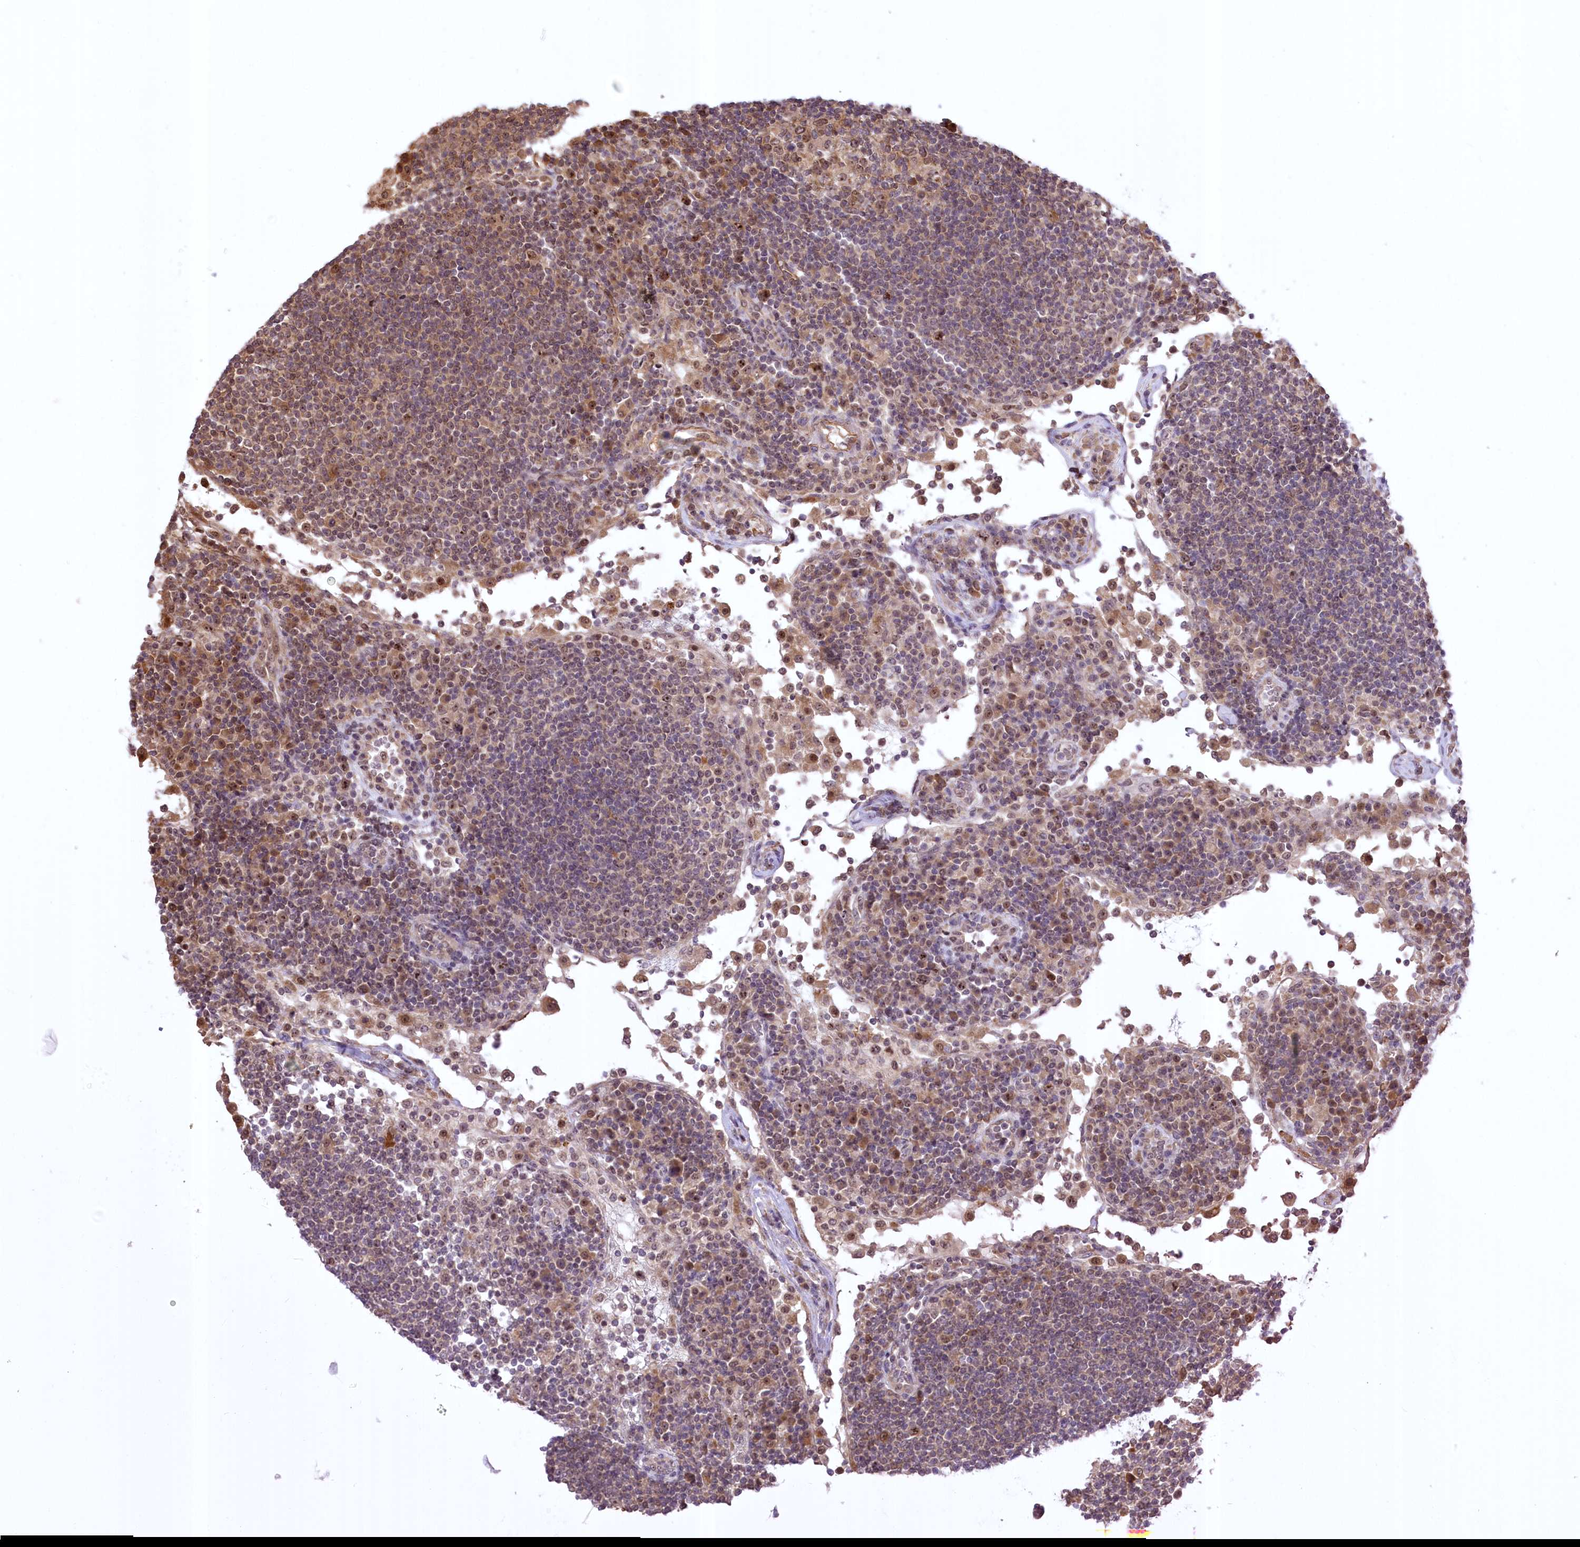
{"staining": {"intensity": "weak", "quantity": "25%-75%", "location": "cytoplasmic/membranous,nuclear"}, "tissue": "lymph node", "cell_type": "Germinal center cells", "image_type": "normal", "snomed": [{"axis": "morphology", "description": "Normal tissue, NOS"}, {"axis": "topography", "description": "Lymph node"}], "caption": "Immunohistochemical staining of benign lymph node displays 25%-75% levels of weak cytoplasmic/membranous,nuclear protein positivity in approximately 25%-75% of germinal center cells.", "gene": "SERGEF", "patient": {"sex": "female", "age": 53}}